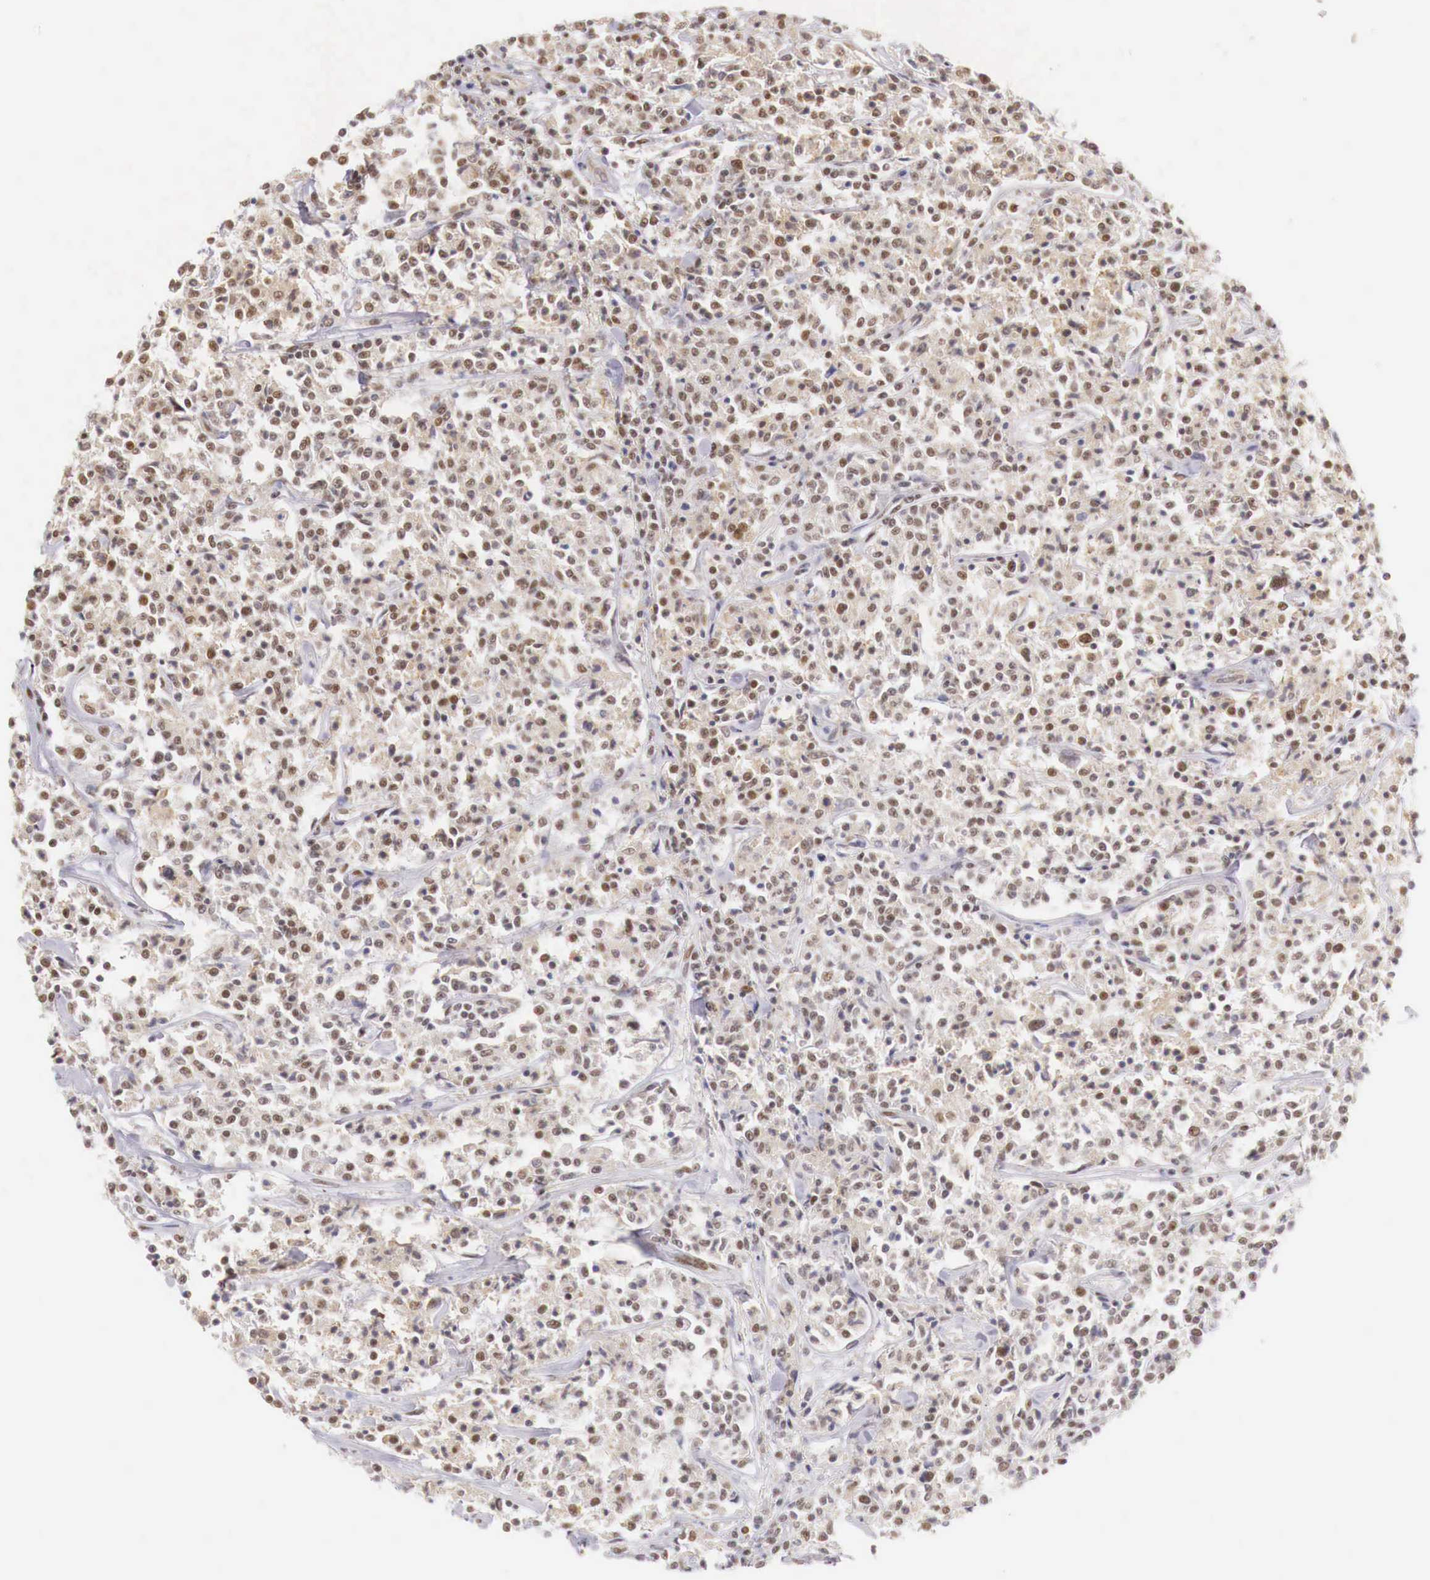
{"staining": {"intensity": "weak", "quantity": ">75%", "location": "cytoplasmic/membranous,nuclear"}, "tissue": "lymphoma", "cell_type": "Tumor cells", "image_type": "cancer", "snomed": [{"axis": "morphology", "description": "Malignant lymphoma, non-Hodgkin's type, Low grade"}, {"axis": "topography", "description": "Small intestine"}], "caption": "Tumor cells exhibit weak cytoplasmic/membranous and nuclear staining in approximately >75% of cells in malignant lymphoma, non-Hodgkin's type (low-grade). (Brightfield microscopy of DAB IHC at high magnification).", "gene": "GPKOW", "patient": {"sex": "female", "age": 59}}